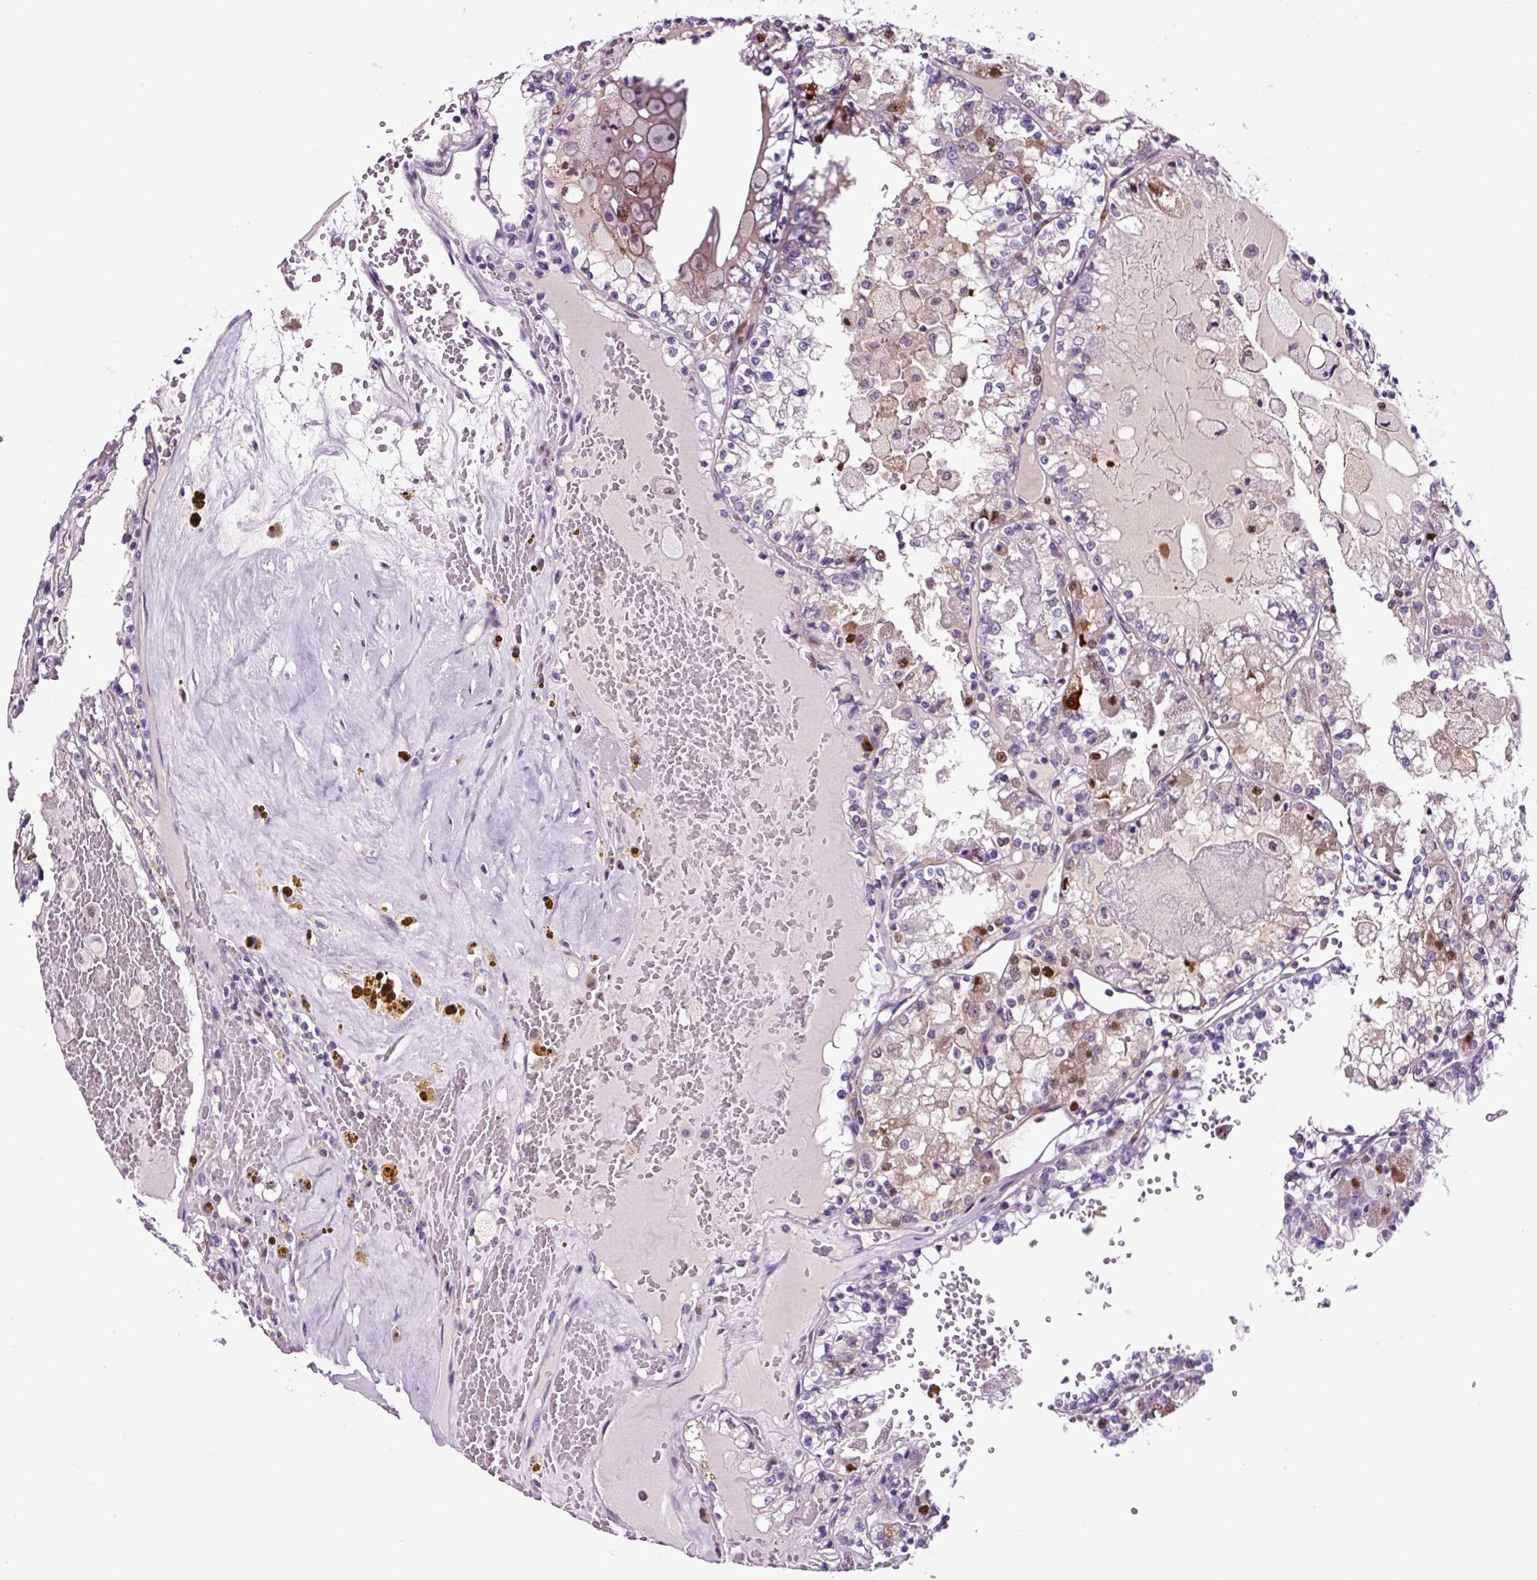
{"staining": {"intensity": "negative", "quantity": "none", "location": "none"}, "tissue": "renal cancer", "cell_type": "Tumor cells", "image_type": "cancer", "snomed": [{"axis": "morphology", "description": "Adenocarcinoma, NOS"}, {"axis": "topography", "description": "Kidney"}], "caption": "The immunohistochemistry (IHC) histopathology image has no significant staining in tumor cells of renal cancer tissue.", "gene": "TAFA3", "patient": {"sex": "female", "age": 56}}